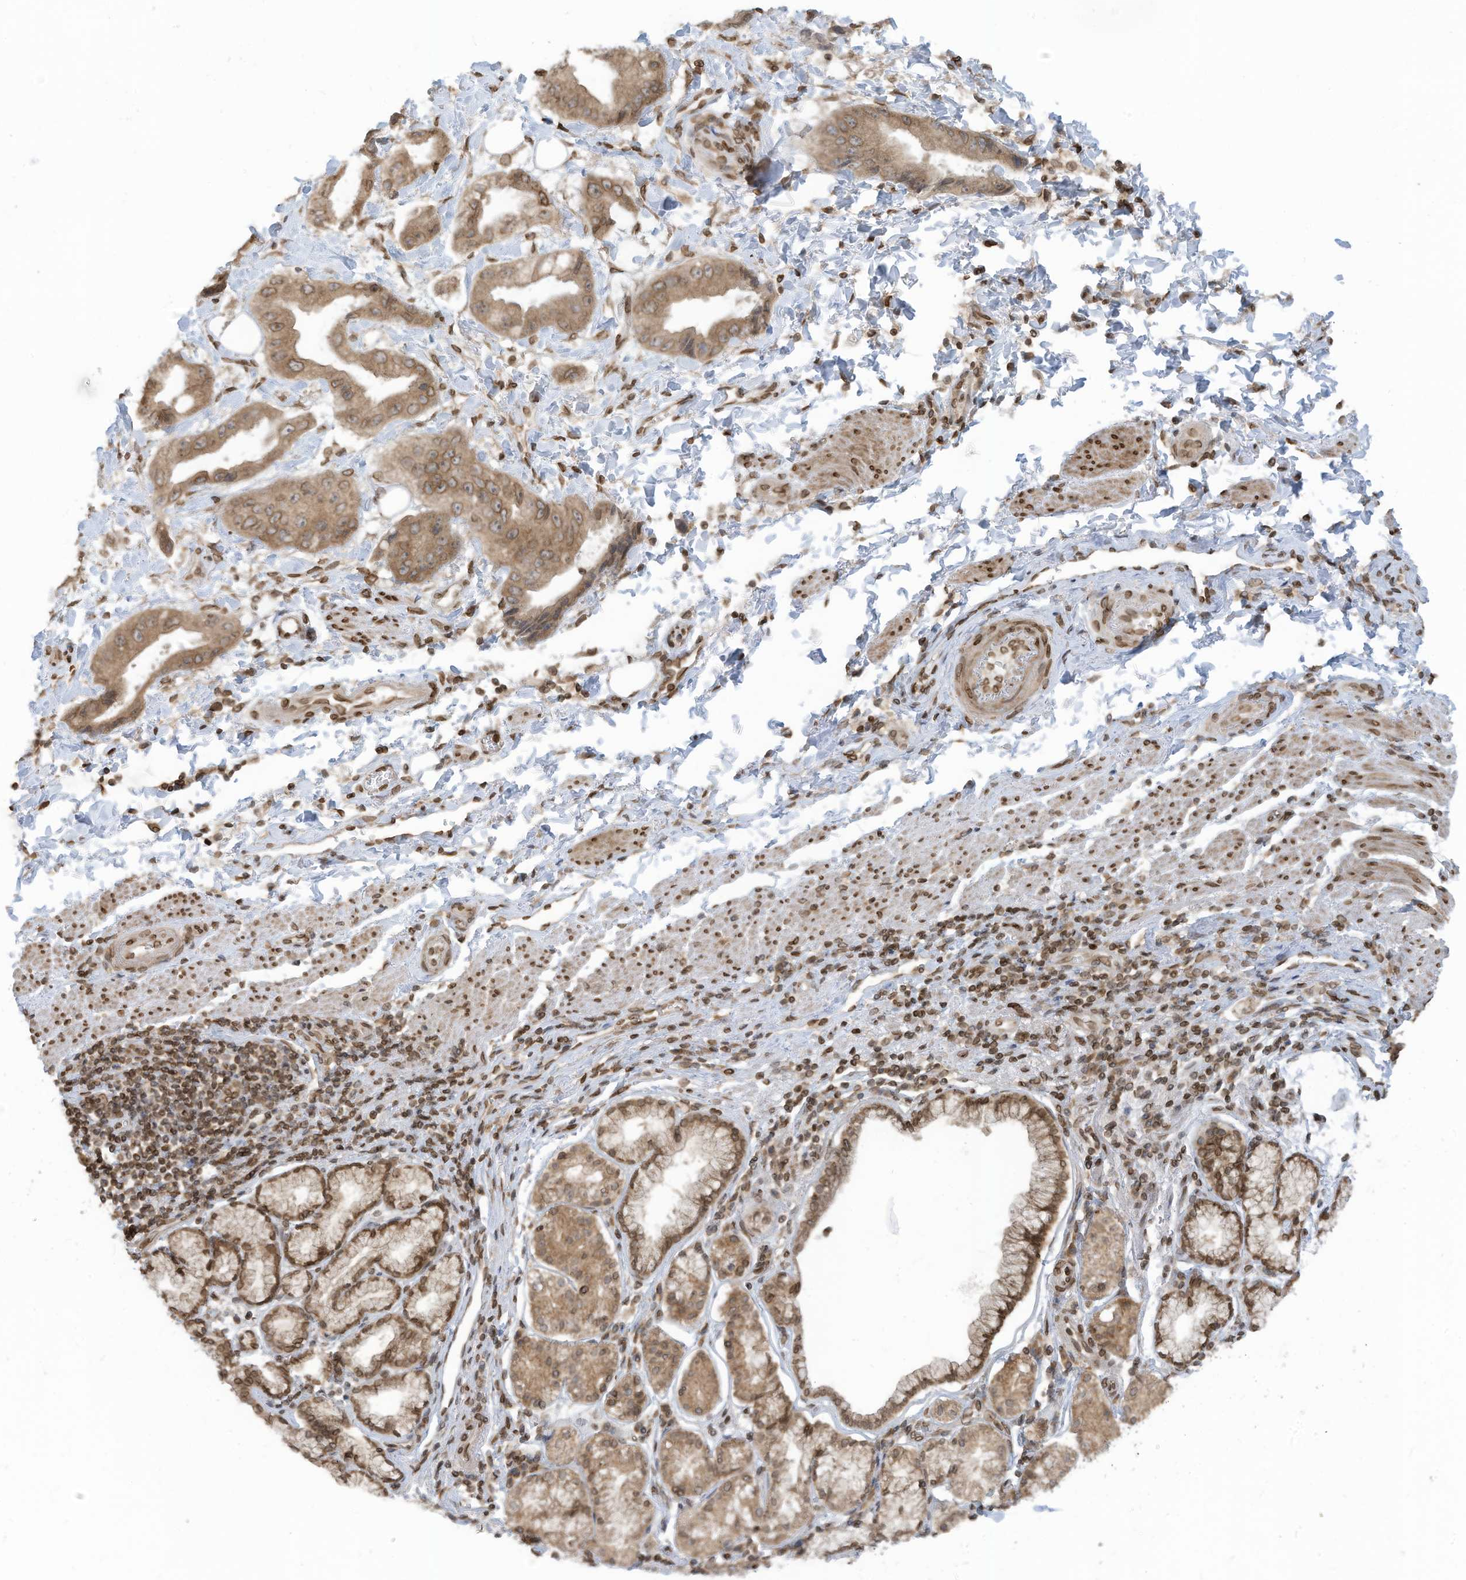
{"staining": {"intensity": "moderate", "quantity": ">75%", "location": "cytoplasmic/membranous,nuclear"}, "tissue": "stomach cancer", "cell_type": "Tumor cells", "image_type": "cancer", "snomed": [{"axis": "morphology", "description": "Adenocarcinoma, NOS"}, {"axis": "topography", "description": "Stomach"}], "caption": "Immunohistochemical staining of stomach adenocarcinoma shows moderate cytoplasmic/membranous and nuclear protein expression in about >75% of tumor cells.", "gene": "RABL3", "patient": {"sex": "male", "age": 62}}